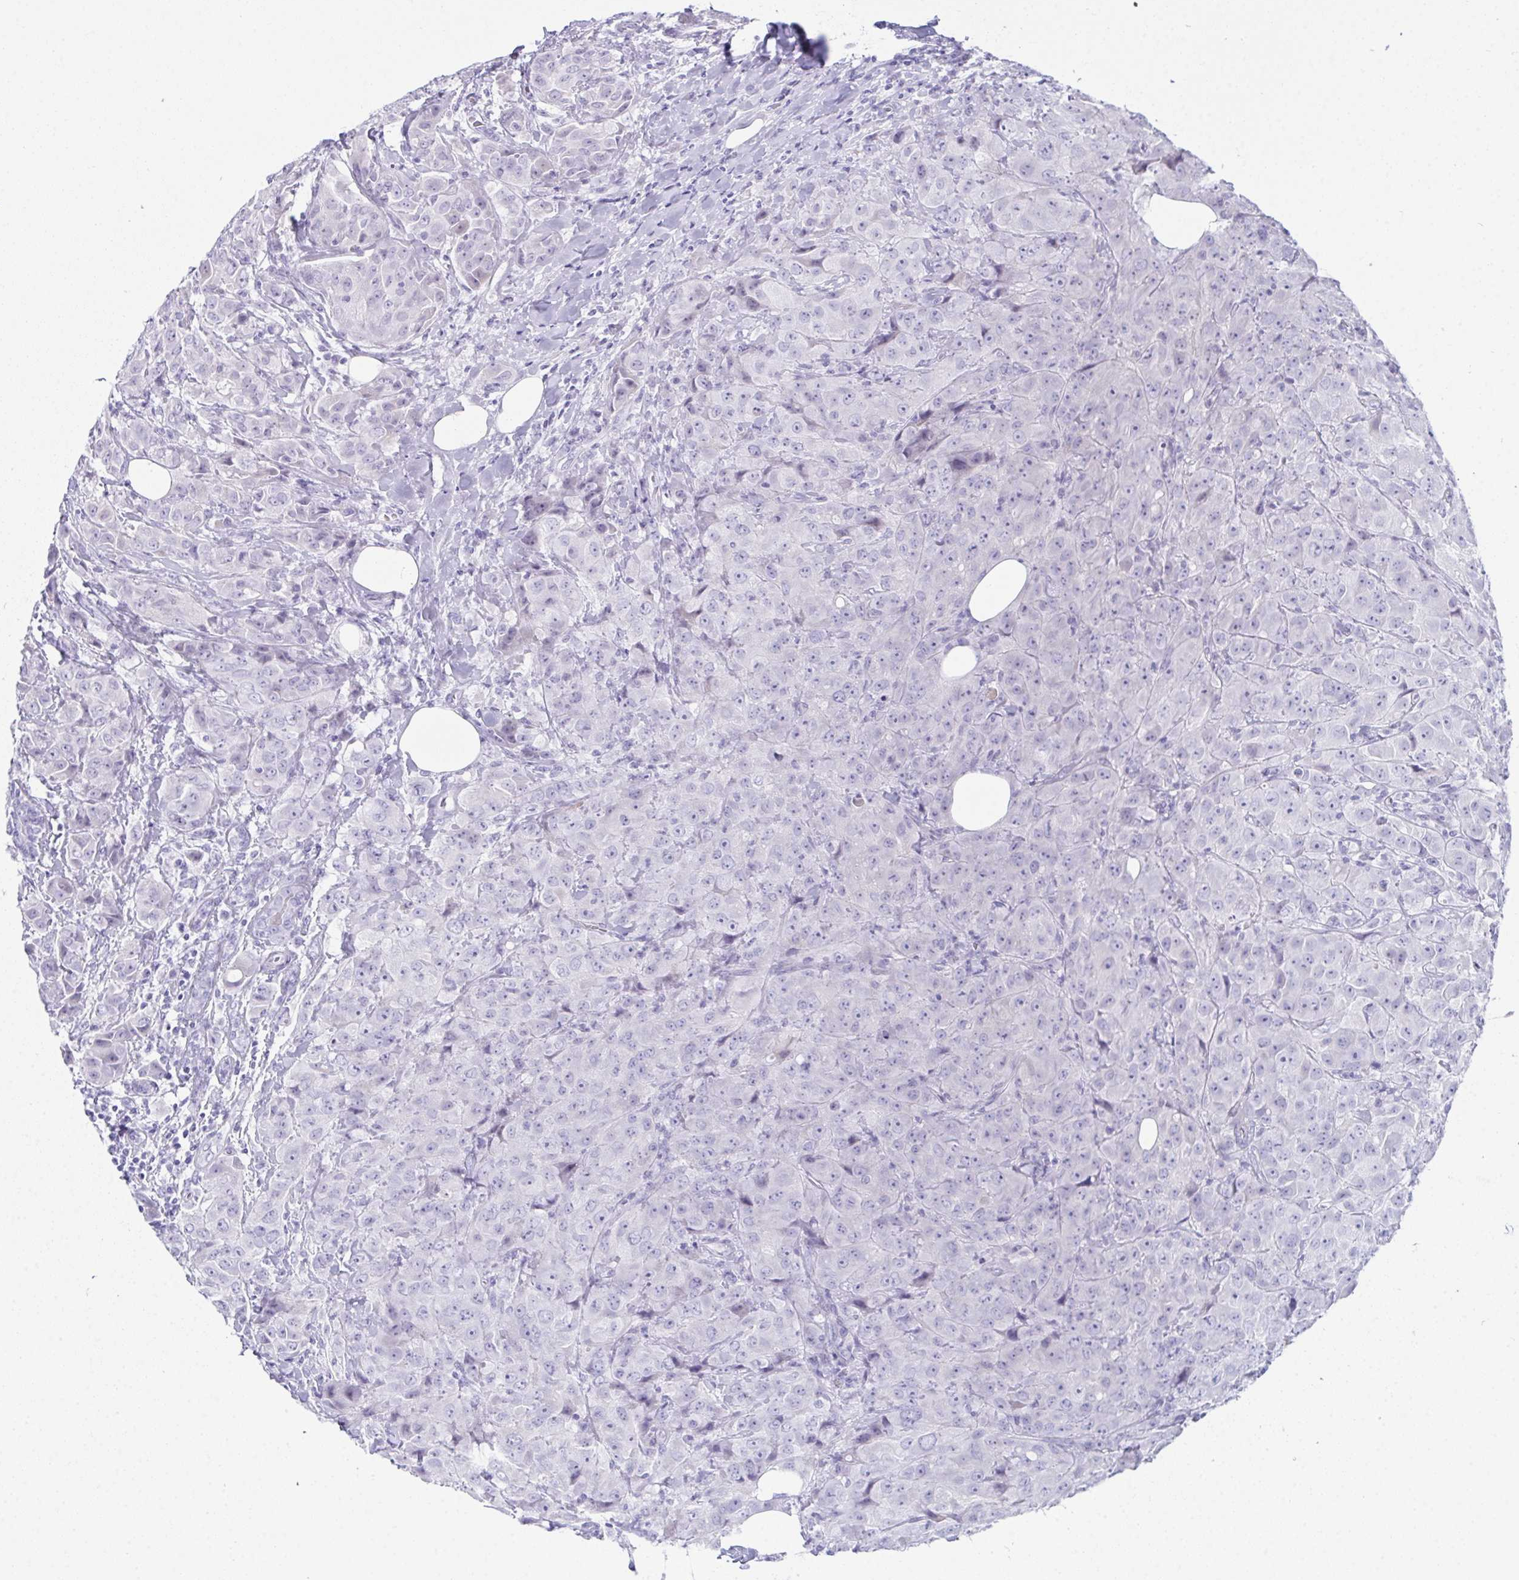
{"staining": {"intensity": "negative", "quantity": "none", "location": "none"}, "tissue": "breast cancer", "cell_type": "Tumor cells", "image_type": "cancer", "snomed": [{"axis": "morphology", "description": "Normal tissue, NOS"}, {"axis": "morphology", "description": "Duct carcinoma"}, {"axis": "topography", "description": "Breast"}], "caption": "Human infiltrating ductal carcinoma (breast) stained for a protein using immunohistochemistry (IHC) reveals no positivity in tumor cells.", "gene": "TEX19", "patient": {"sex": "female", "age": 43}}